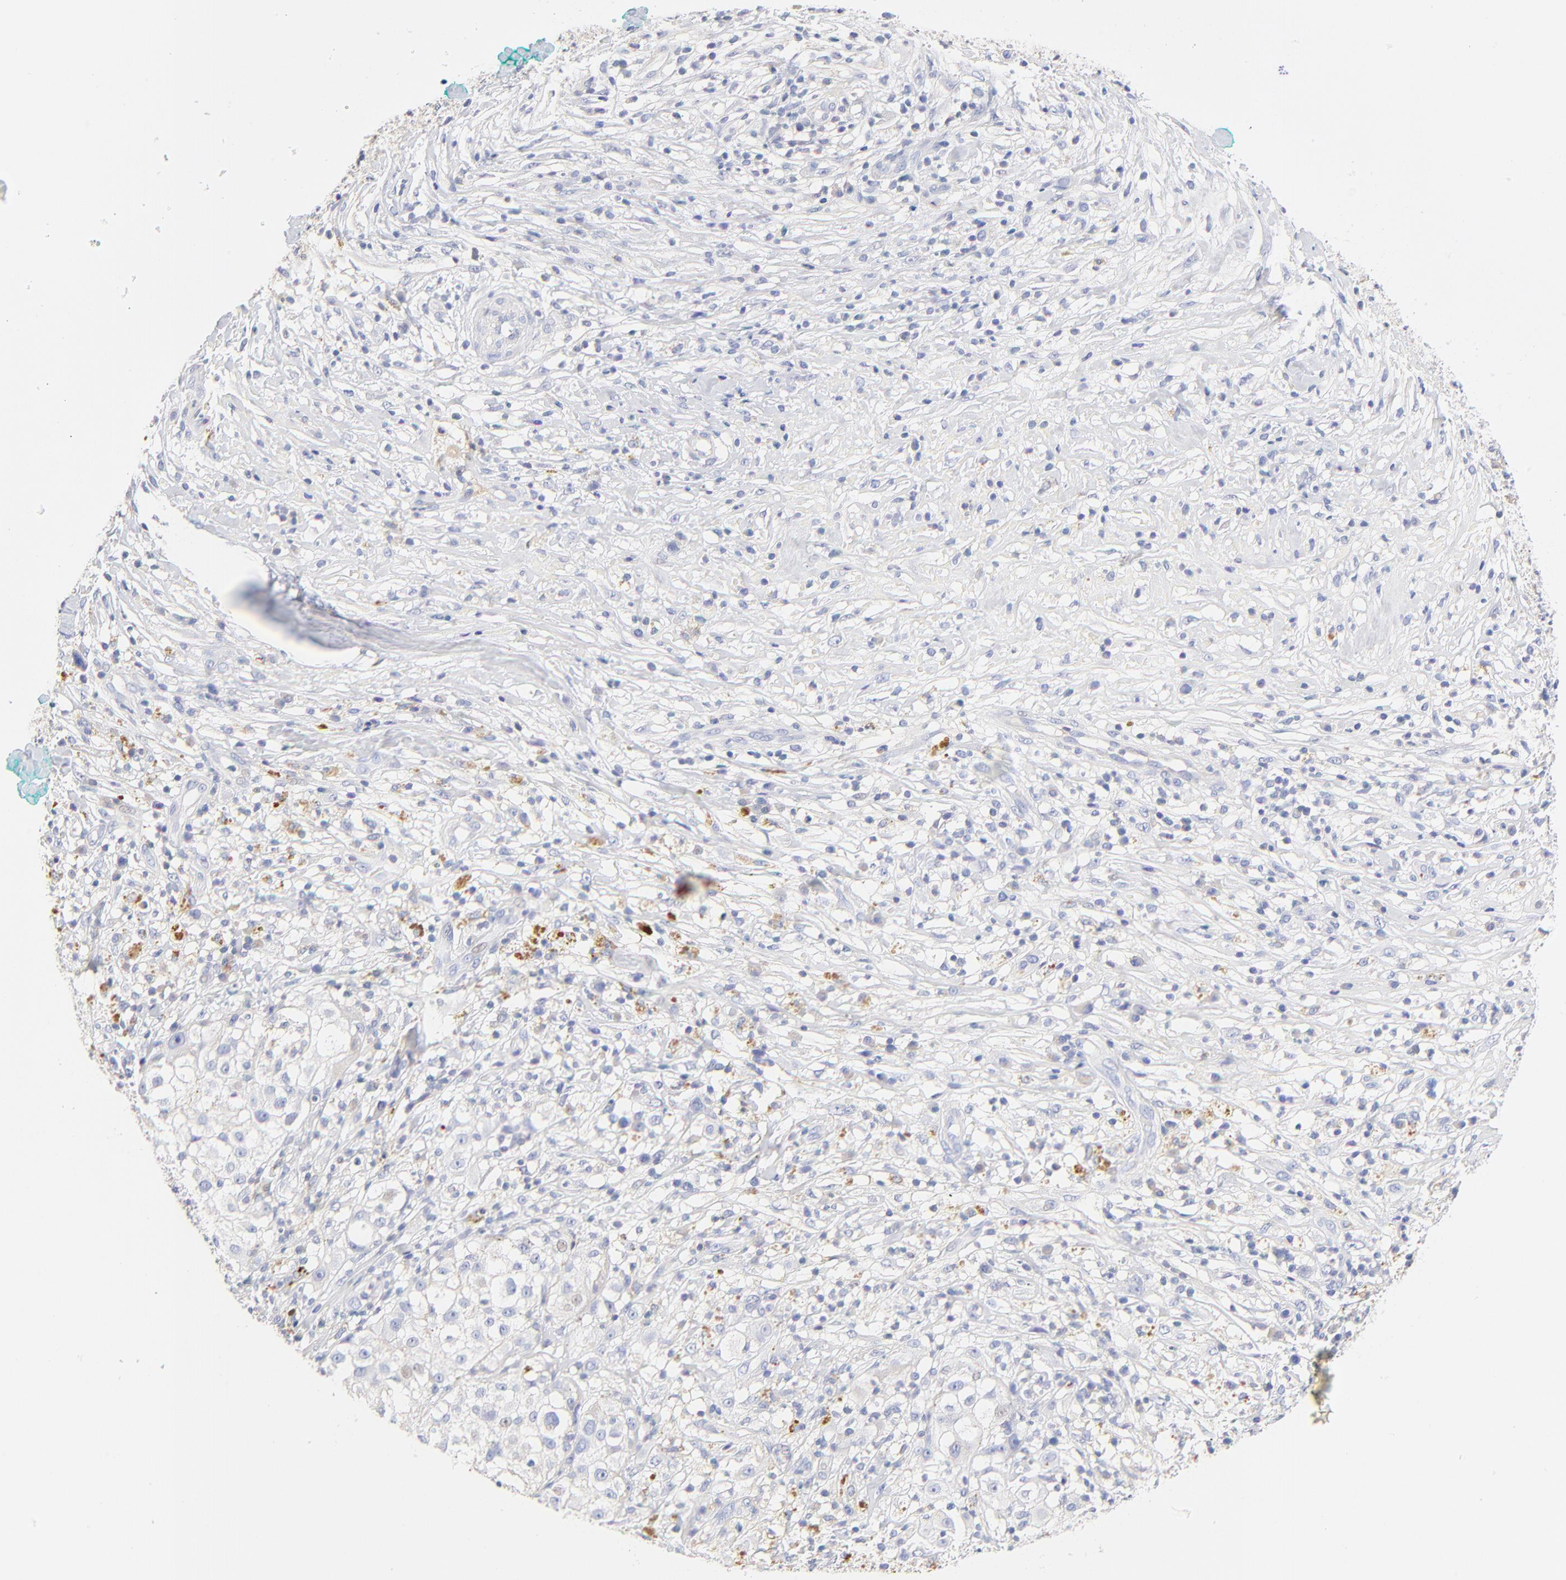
{"staining": {"intensity": "negative", "quantity": "none", "location": "none"}, "tissue": "melanoma", "cell_type": "Tumor cells", "image_type": "cancer", "snomed": [{"axis": "morphology", "description": "Necrosis, NOS"}, {"axis": "morphology", "description": "Malignant melanoma, NOS"}, {"axis": "topography", "description": "Skin"}], "caption": "Photomicrograph shows no protein staining in tumor cells of malignant melanoma tissue.", "gene": "MDGA2", "patient": {"sex": "female", "age": 87}}